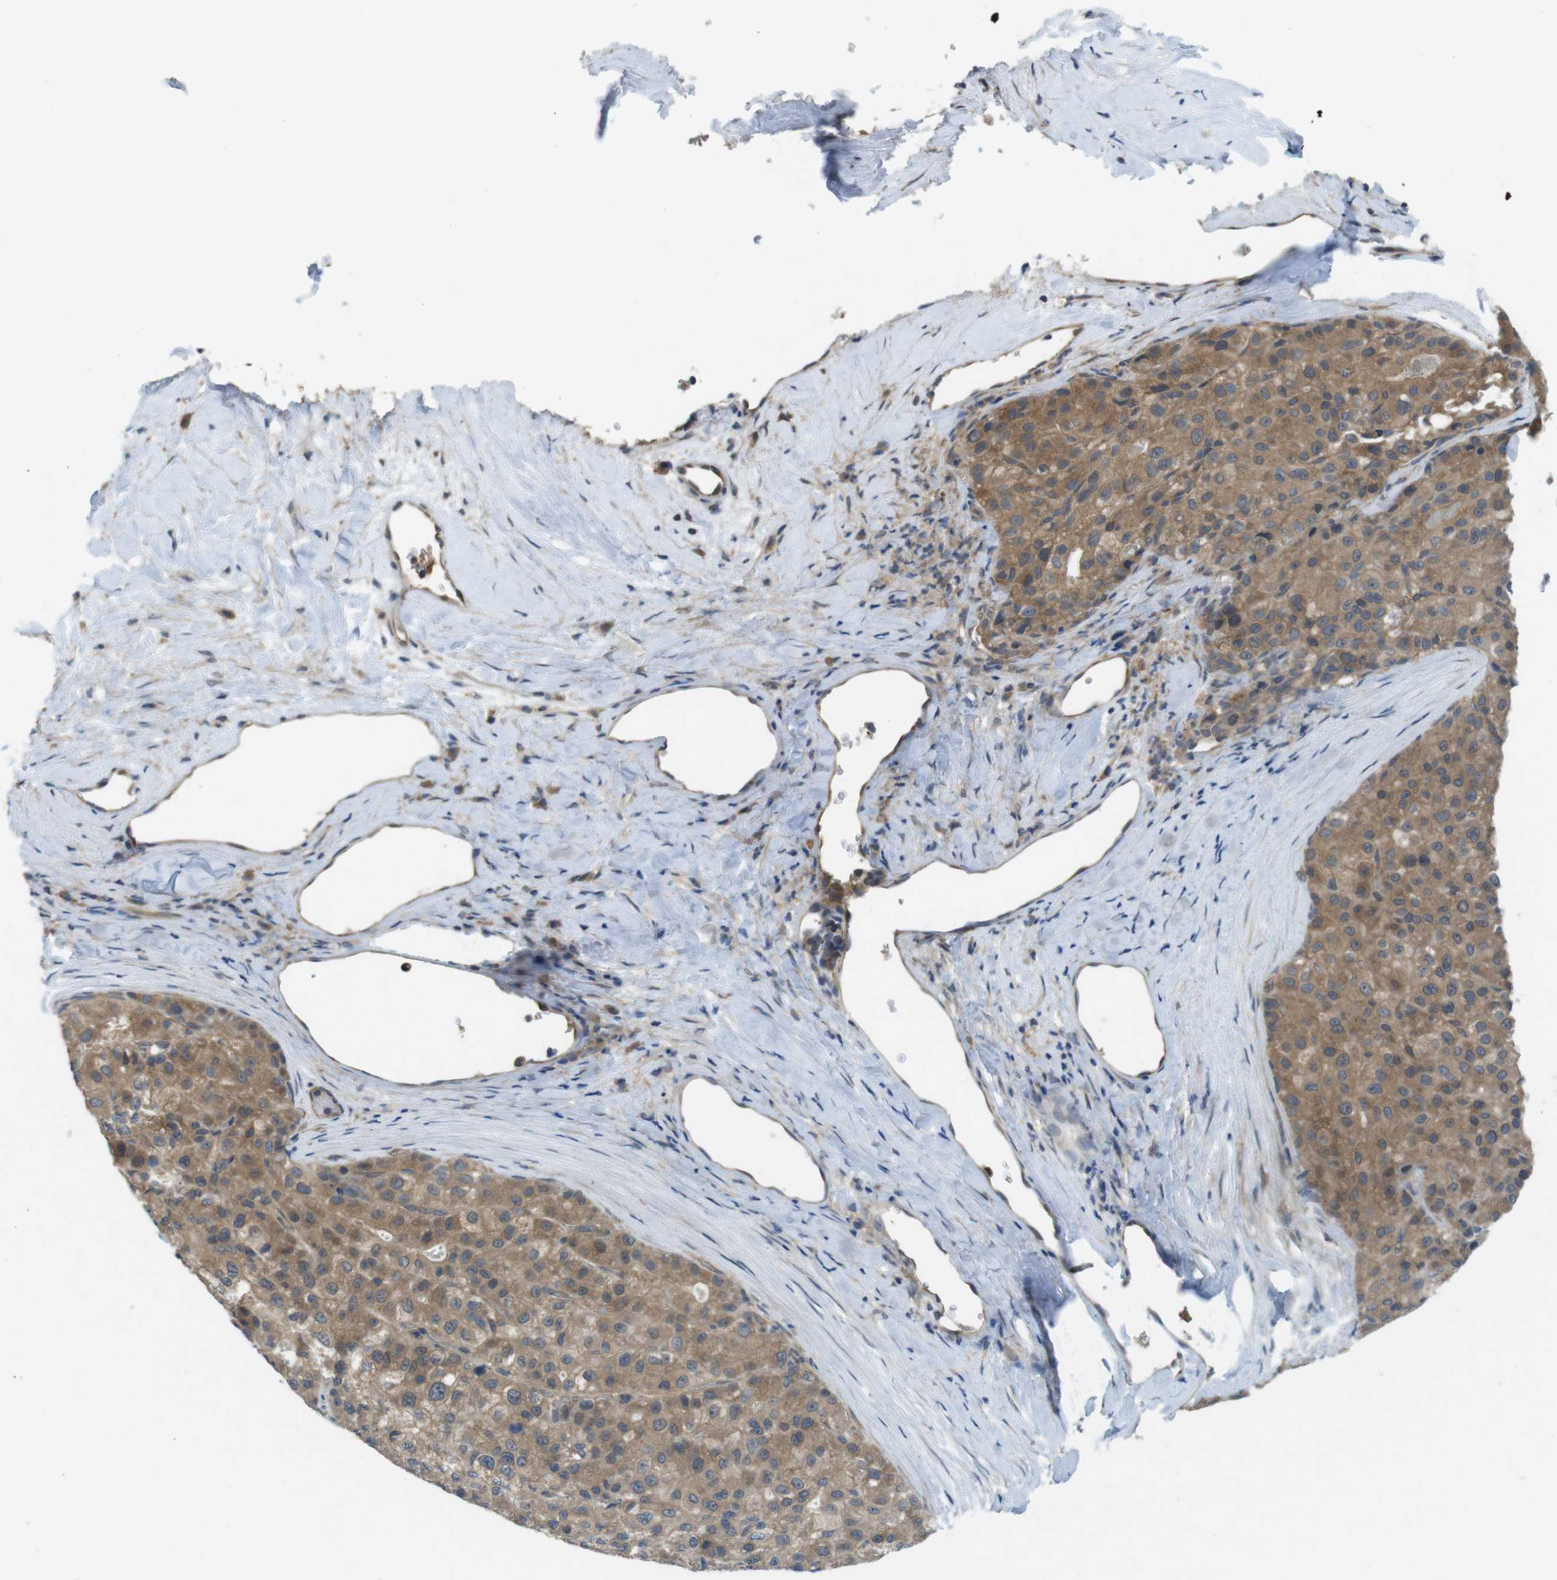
{"staining": {"intensity": "moderate", "quantity": "25%-75%", "location": "cytoplasmic/membranous"}, "tissue": "liver cancer", "cell_type": "Tumor cells", "image_type": "cancer", "snomed": [{"axis": "morphology", "description": "Carcinoma, Hepatocellular, NOS"}, {"axis": "topography", "description": "Liver"}], "caption": "Immunohistochemical staining of hepatocellular carcinoma (liver) reveals medium levels of moderate cytoplasmic/membranous staining in approximately 25%-75% of tumor cells. (DAB (3,3'-diaminobenzidine) IHC, brown staining for protein, blue staining for nuclei).", "gene": "SUGT1", "patient": {"sex": "male", "age": 80}}